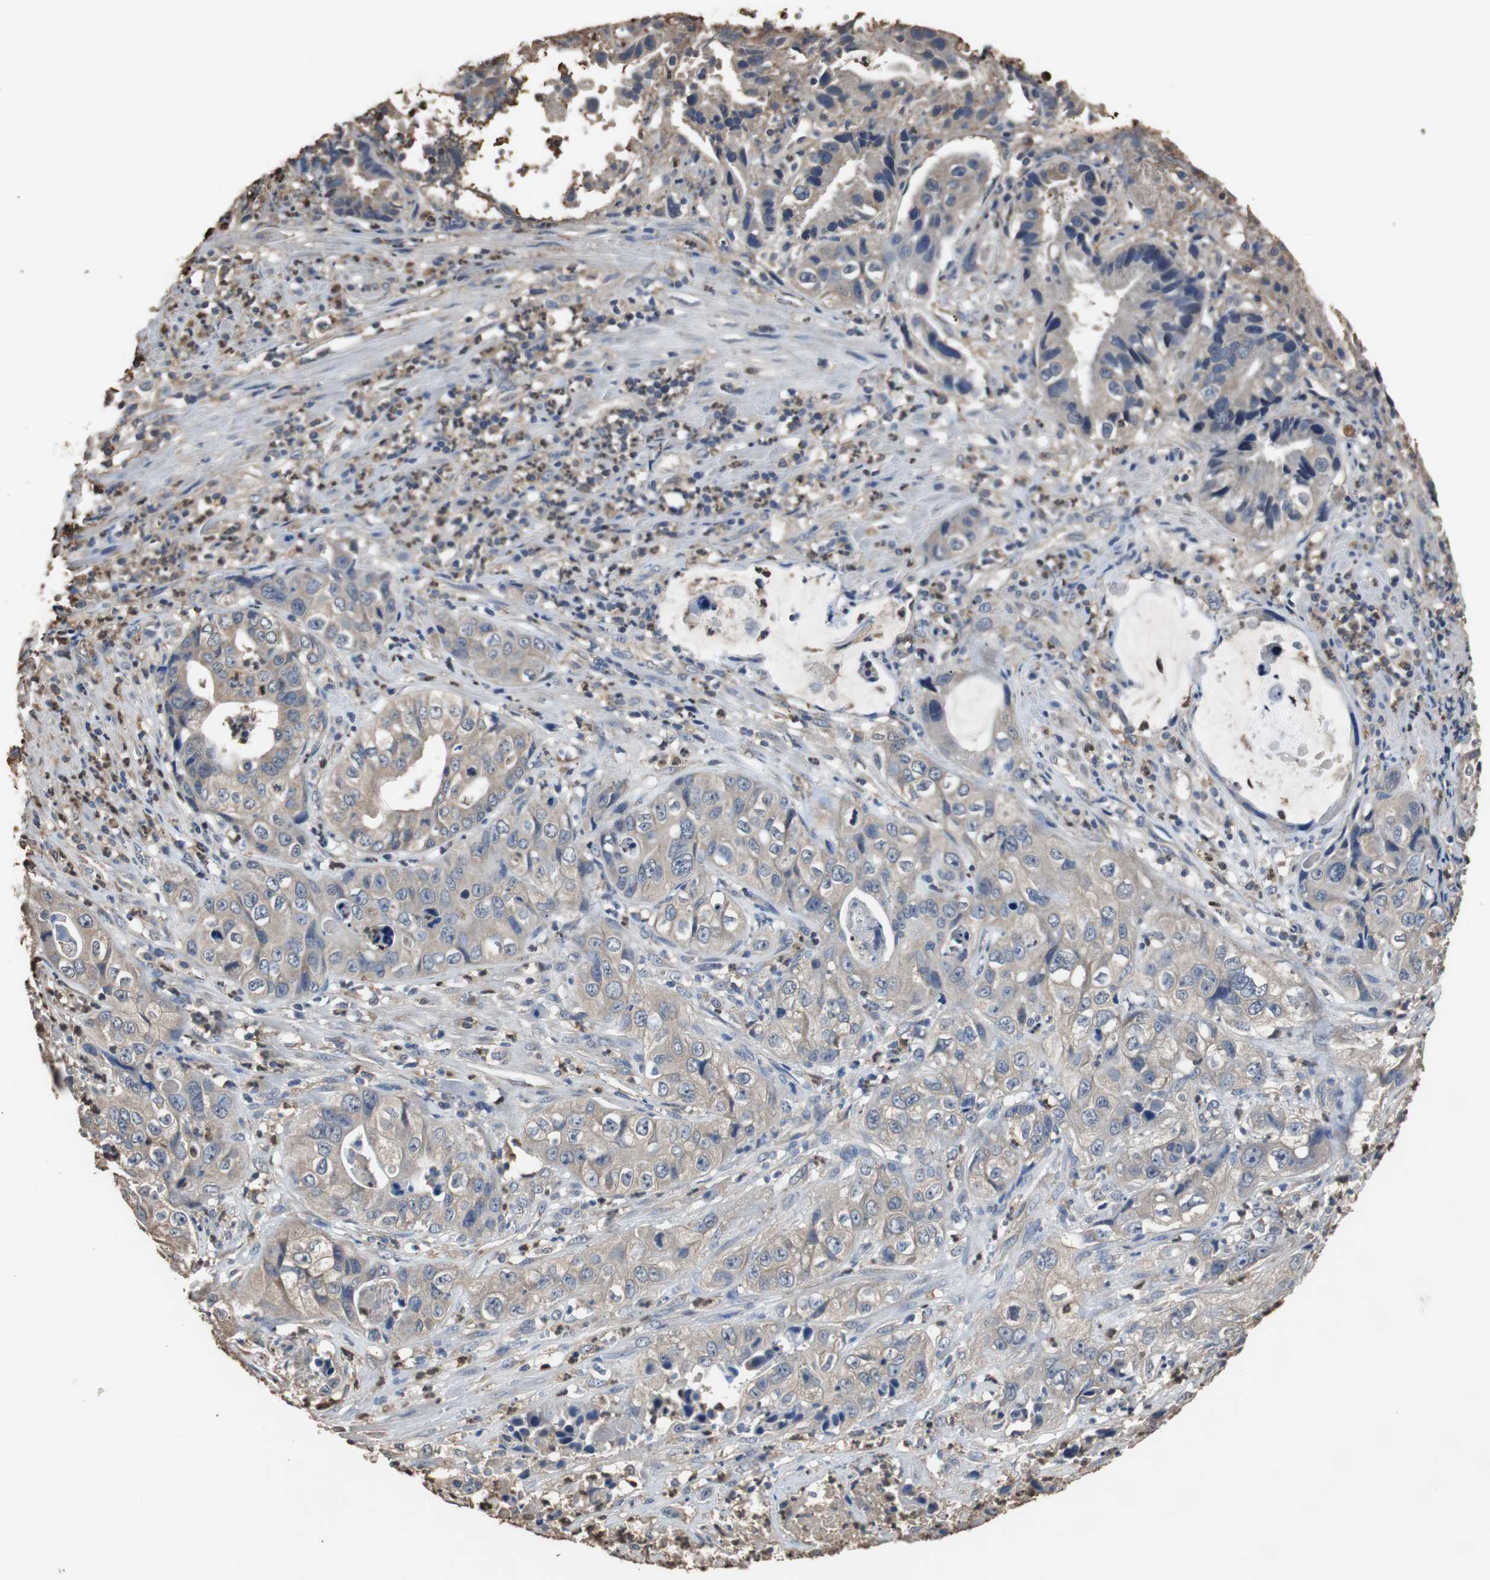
{"staining": {"intensity": "weak", "quantity": "25%-75%", "location": "cytoplasmic/membranous"}, "tissue": "liver cancer", "cell_type": "Tumor cells", "image_type": "cancer", "snomed": [{"axis": "morphology", "description": "Cholangiocarcinoma"}, {"axis": "topography", "description": "Liver"}], "caption": "Liver cancer (cholangiocarcinoma) stained with IHC exhibits weak cytoplasmic/membranous positivity in about 25%-75% of tumor cells.", "gene": "SCIMP", "patient": {"sex": "female", "age": 61}}